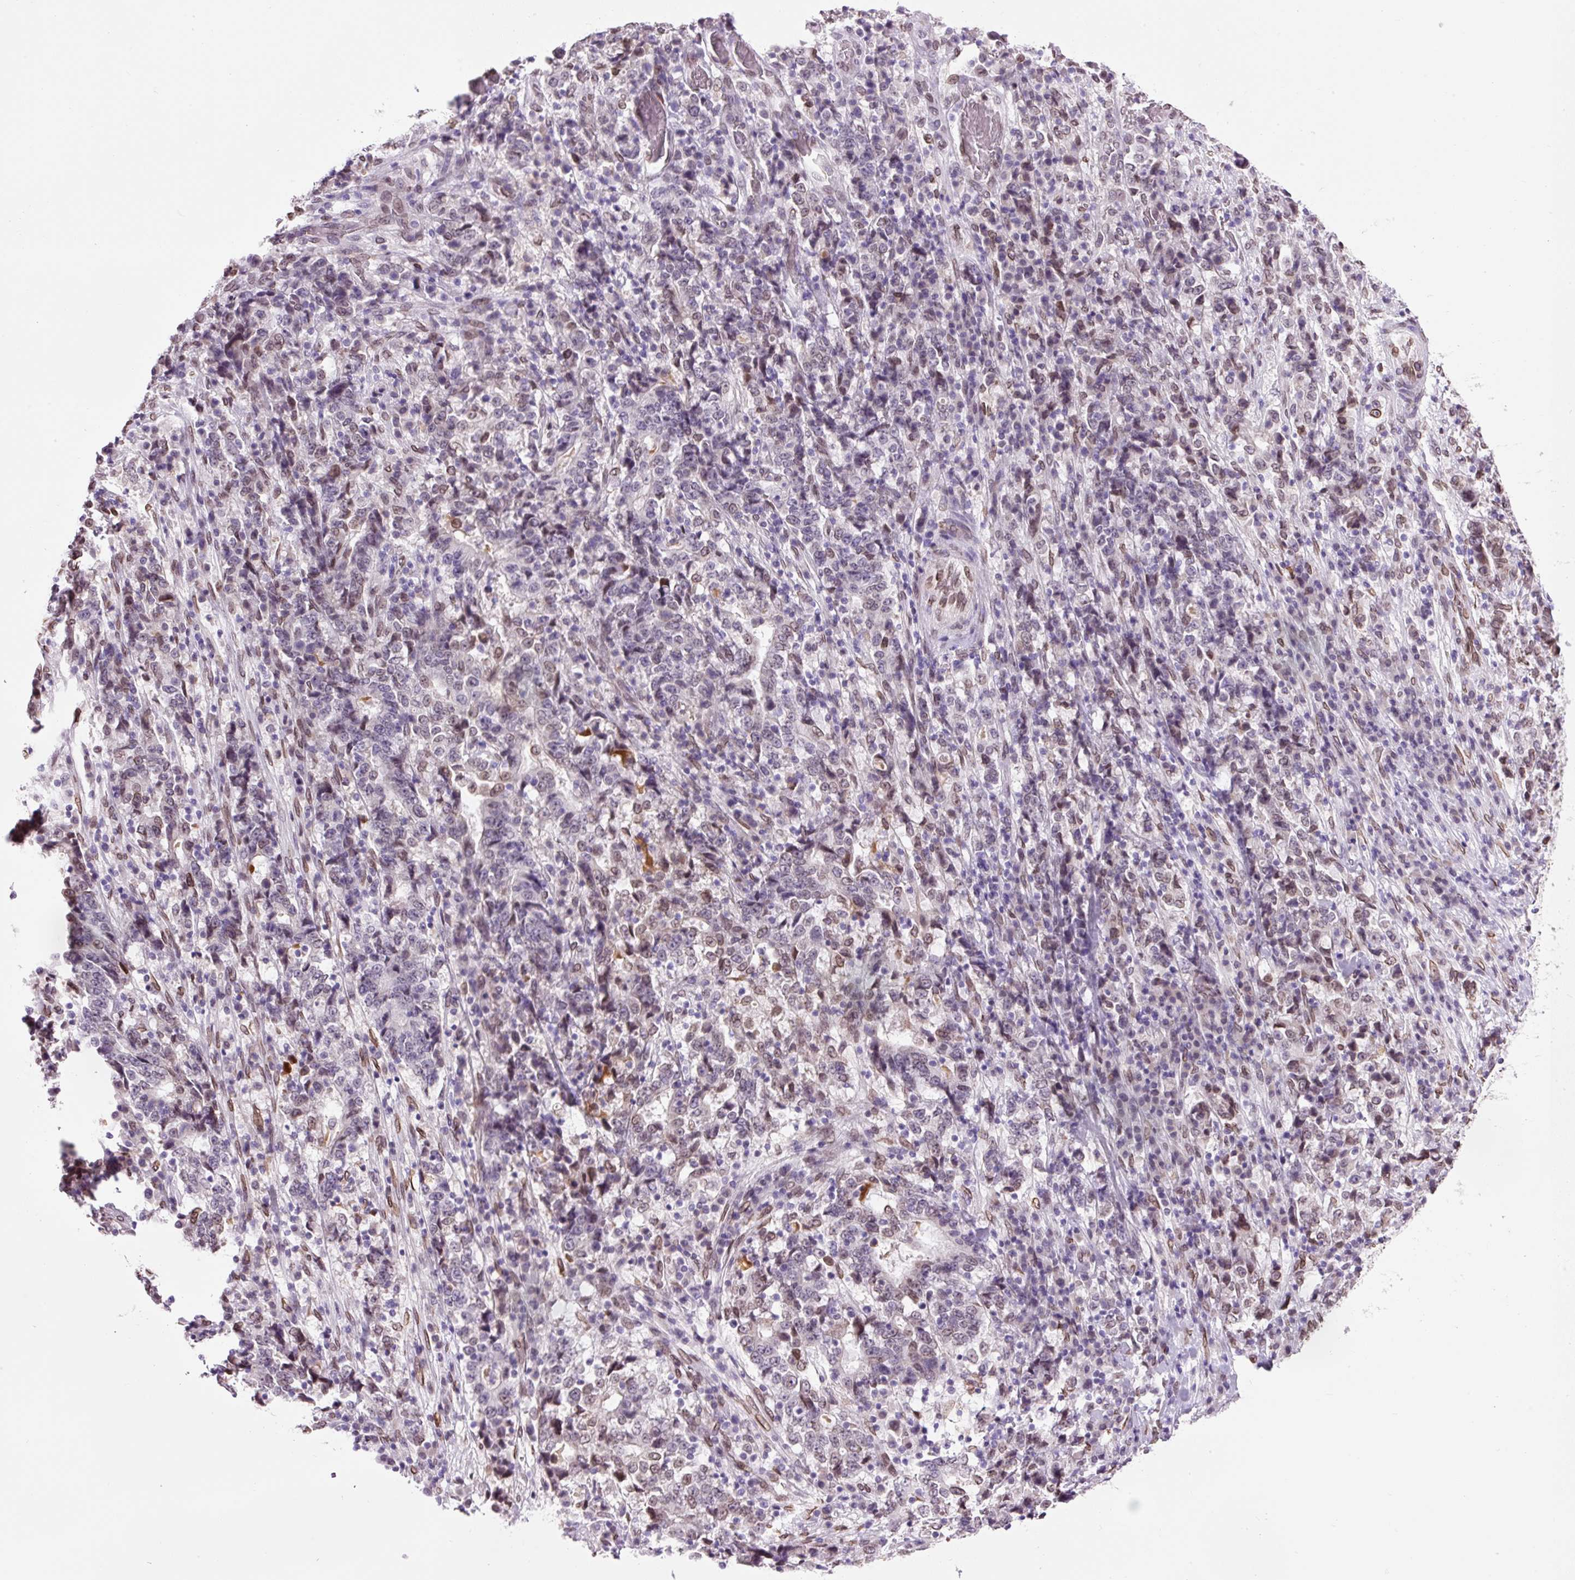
{"staining": {"intensity": "weak", "quantity": "<25%", "location": "cytoplasmic/membranous,nuclear"}, "tissue": "stomach cancer", "cell_type": "Tumor cells", "image_type": "cancer", "snomed": [{"axis": "morphology", "description": "Normal tissue, NOS"}, {"axis": "morphology", "description": "Adenocarcinoma, NOS"}, {"axis": "topography", "description": "Stomach, upper"}, {"axis": "topography", "description": "Stomach"}], "caption": "This is an IHC photomicrograph of stomach cancer. There is no staining in tumor cells.", "gene": "ZNF224", "patient": {"sex": "male", "age": 59}}